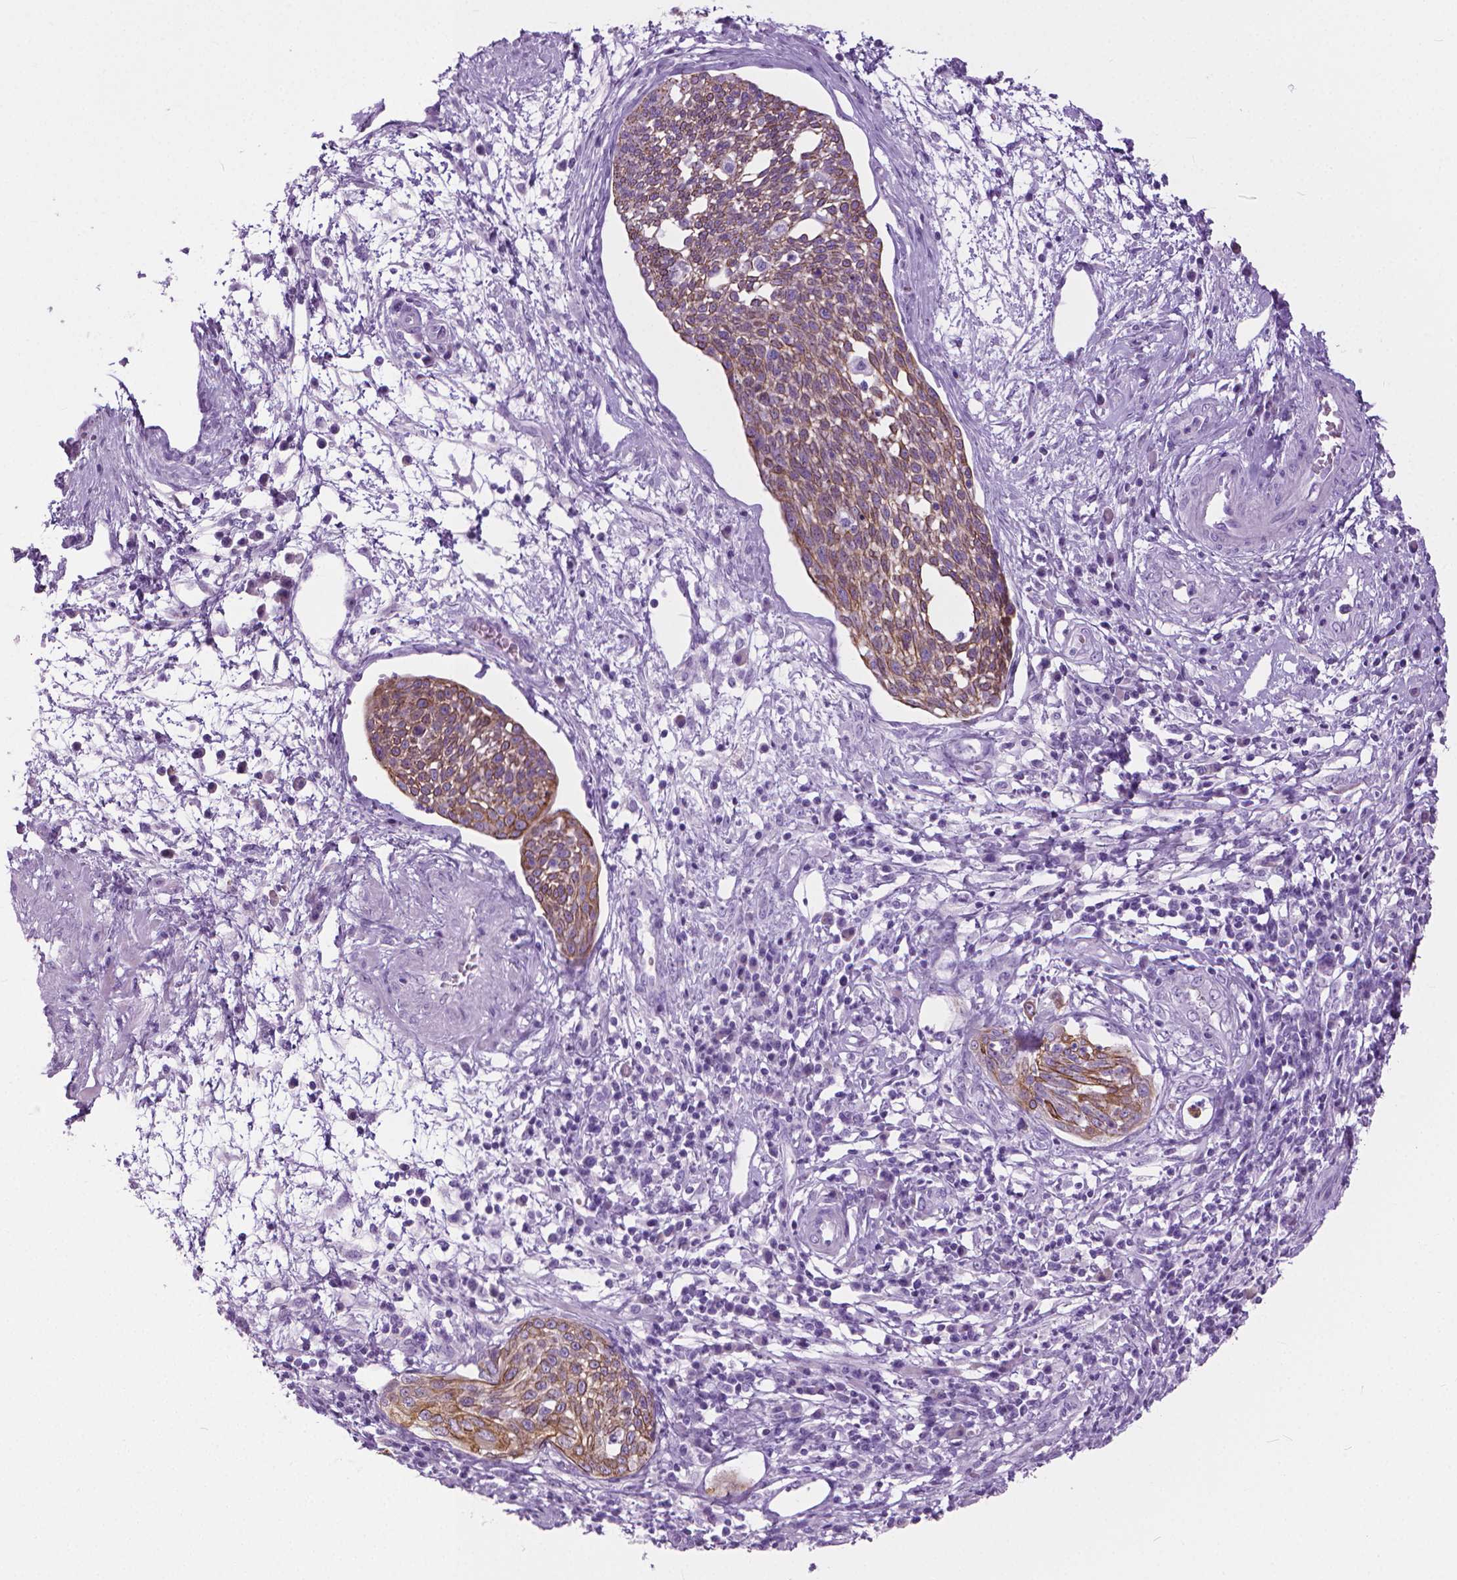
{"staining": {"intensity": "moderate", "quantity": "25%-75%", "location": "cytoplasmic/membranous"}, "tissue": "cervical cancer", "cell_type": "Tumor cells", "image_type": "cancer", "snomed": [{"axis": "morphology", "description": "Squamous cell carcinoma, NOS"}, {"axis": "topography", "description": "Cervix"}], "caption": "The image exhibits immunohistochemical staining of cervical cancer. There is moderate cytoplasmic/membranous staining is present in about 25%-75% of tumor cells.", "gene": "HTR2B", "patient": {"sex": "female", "age": 34}}